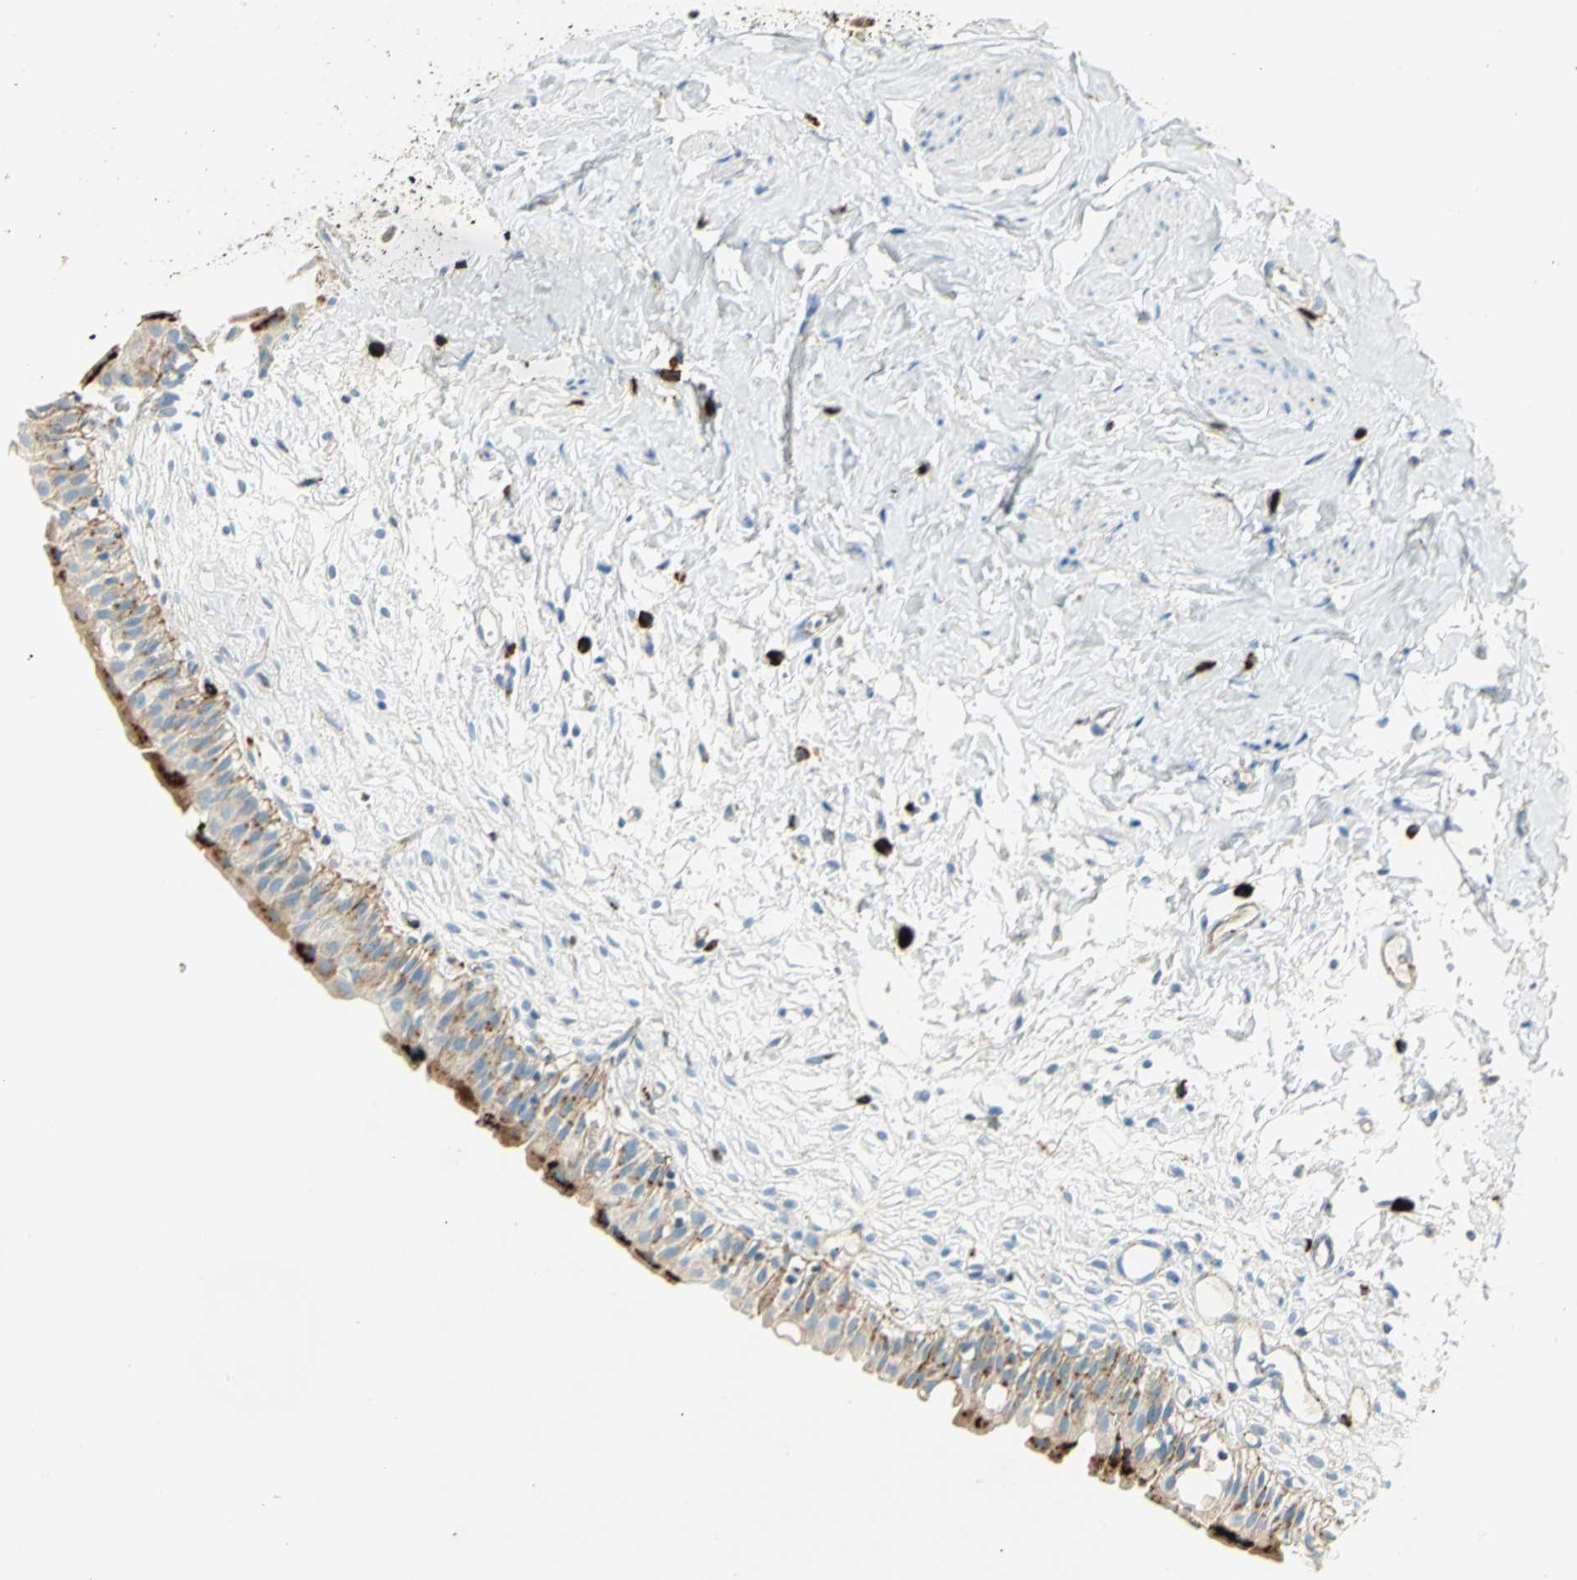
{"staining": {"intensity": "strong", "quantity": ">75%", "location": "cytoplasmic/membranous"}, "tissue": "urinary bladder", "cell_type": "Urothelial cells", "image_type": "normal", "snomed": [{"axis": "morphology", "description": "Normal tissue, NOS"}, {"axis": "topography", "description": "Urinary bladder"}], "caption": "Urothelial cells demonstrate high levels of strong cytoplasmic/membranous positivity in about >75% of cells in normal human urinary bladder.", "gene": "ARSA", "patient": {"sex": "female", "age": 80}}